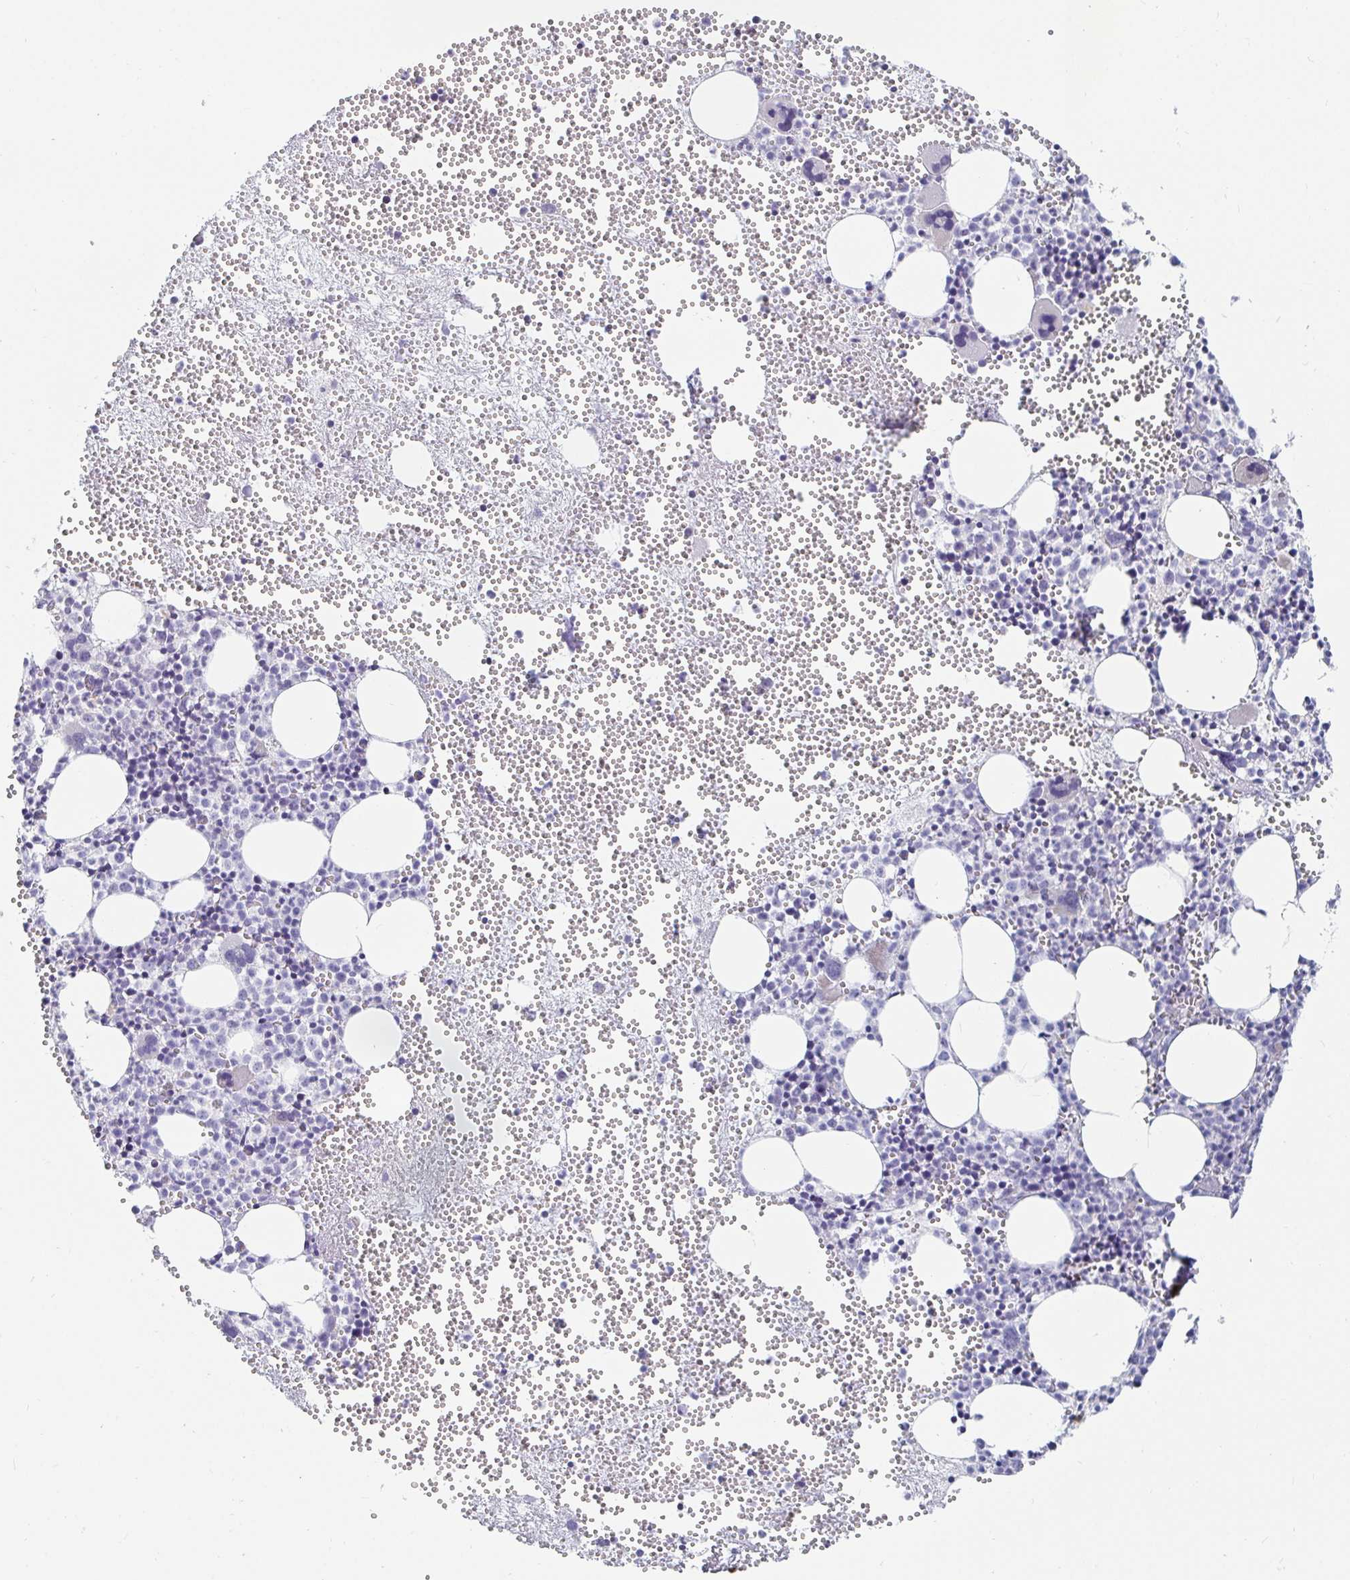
{"staining": {"intensity": "negative", "quantity": "none", "location": "none"}, "tissue": "bone marrow", "cell_type": "Hematopoietic cells", "image_type": "normal", "snomed": [{"axis": "morphology", "description": "Normal tissue, NOS"}, {"axis": "topography", "description": "Bone marrow"}], "caption": "Immunohistochemistry of normal human bone marrow exhibits no staining in hematopoietic cells.", "gene": "ZFP82", "patient": {"sex": "female", "age": 57}}